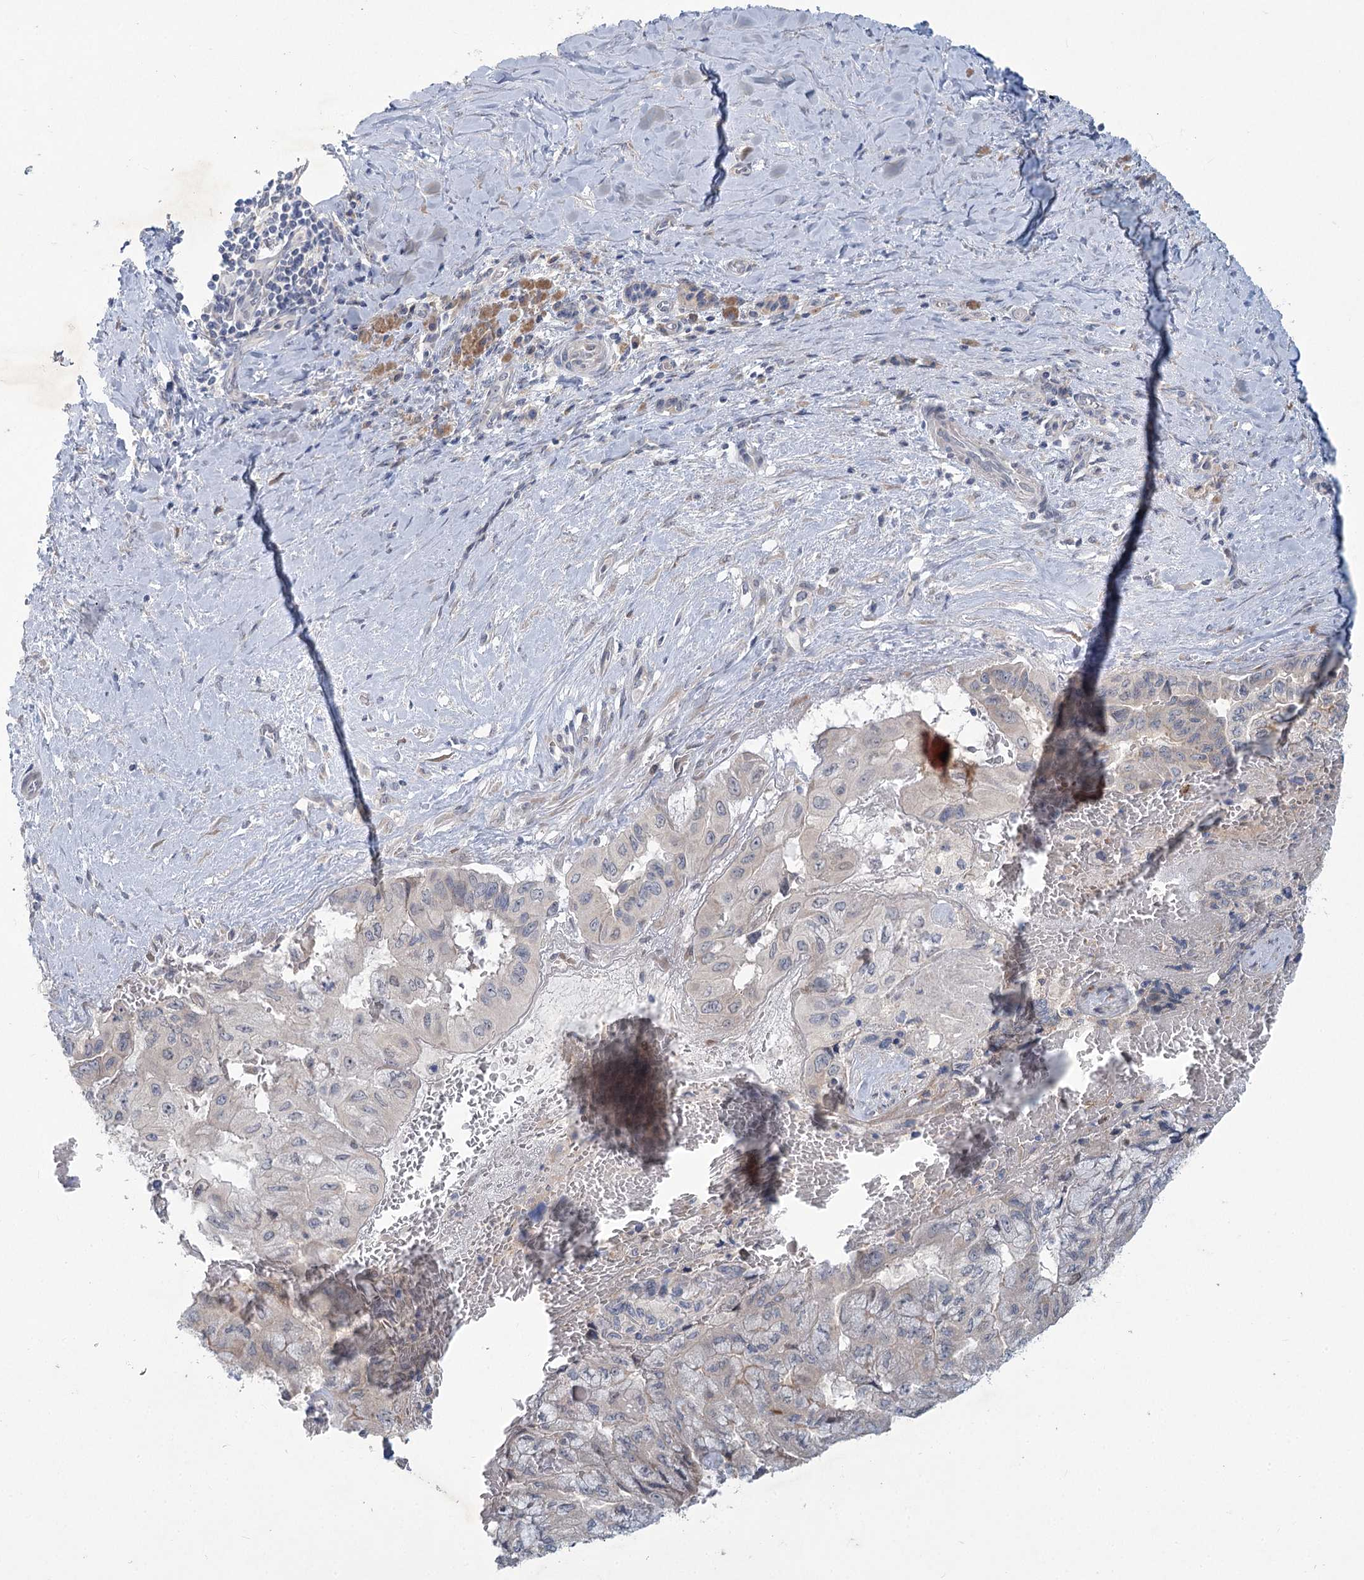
{"staining": {"intensity": "negative", "quantity": "none", "location": "none"}, "tissue": "pancreatic cancer", "cell_type": "Tumor cells", "image_type": "cancer", "snomed": [{"axis": "morphology", "description": "Adenocarcinoma, NOS"}, {"axis": "topography", "description": "Pancreas"}], "caption": "Immunohistochemistry (IHC) histopathology image of adenocarcinoma (pancreatic) stained for a protein (brown), which exhibits no expression in tumor cells. Nuclei are stained in blue.", "gene": "PLA2G12A", "patient": {"sex": "male", "age": 51}}